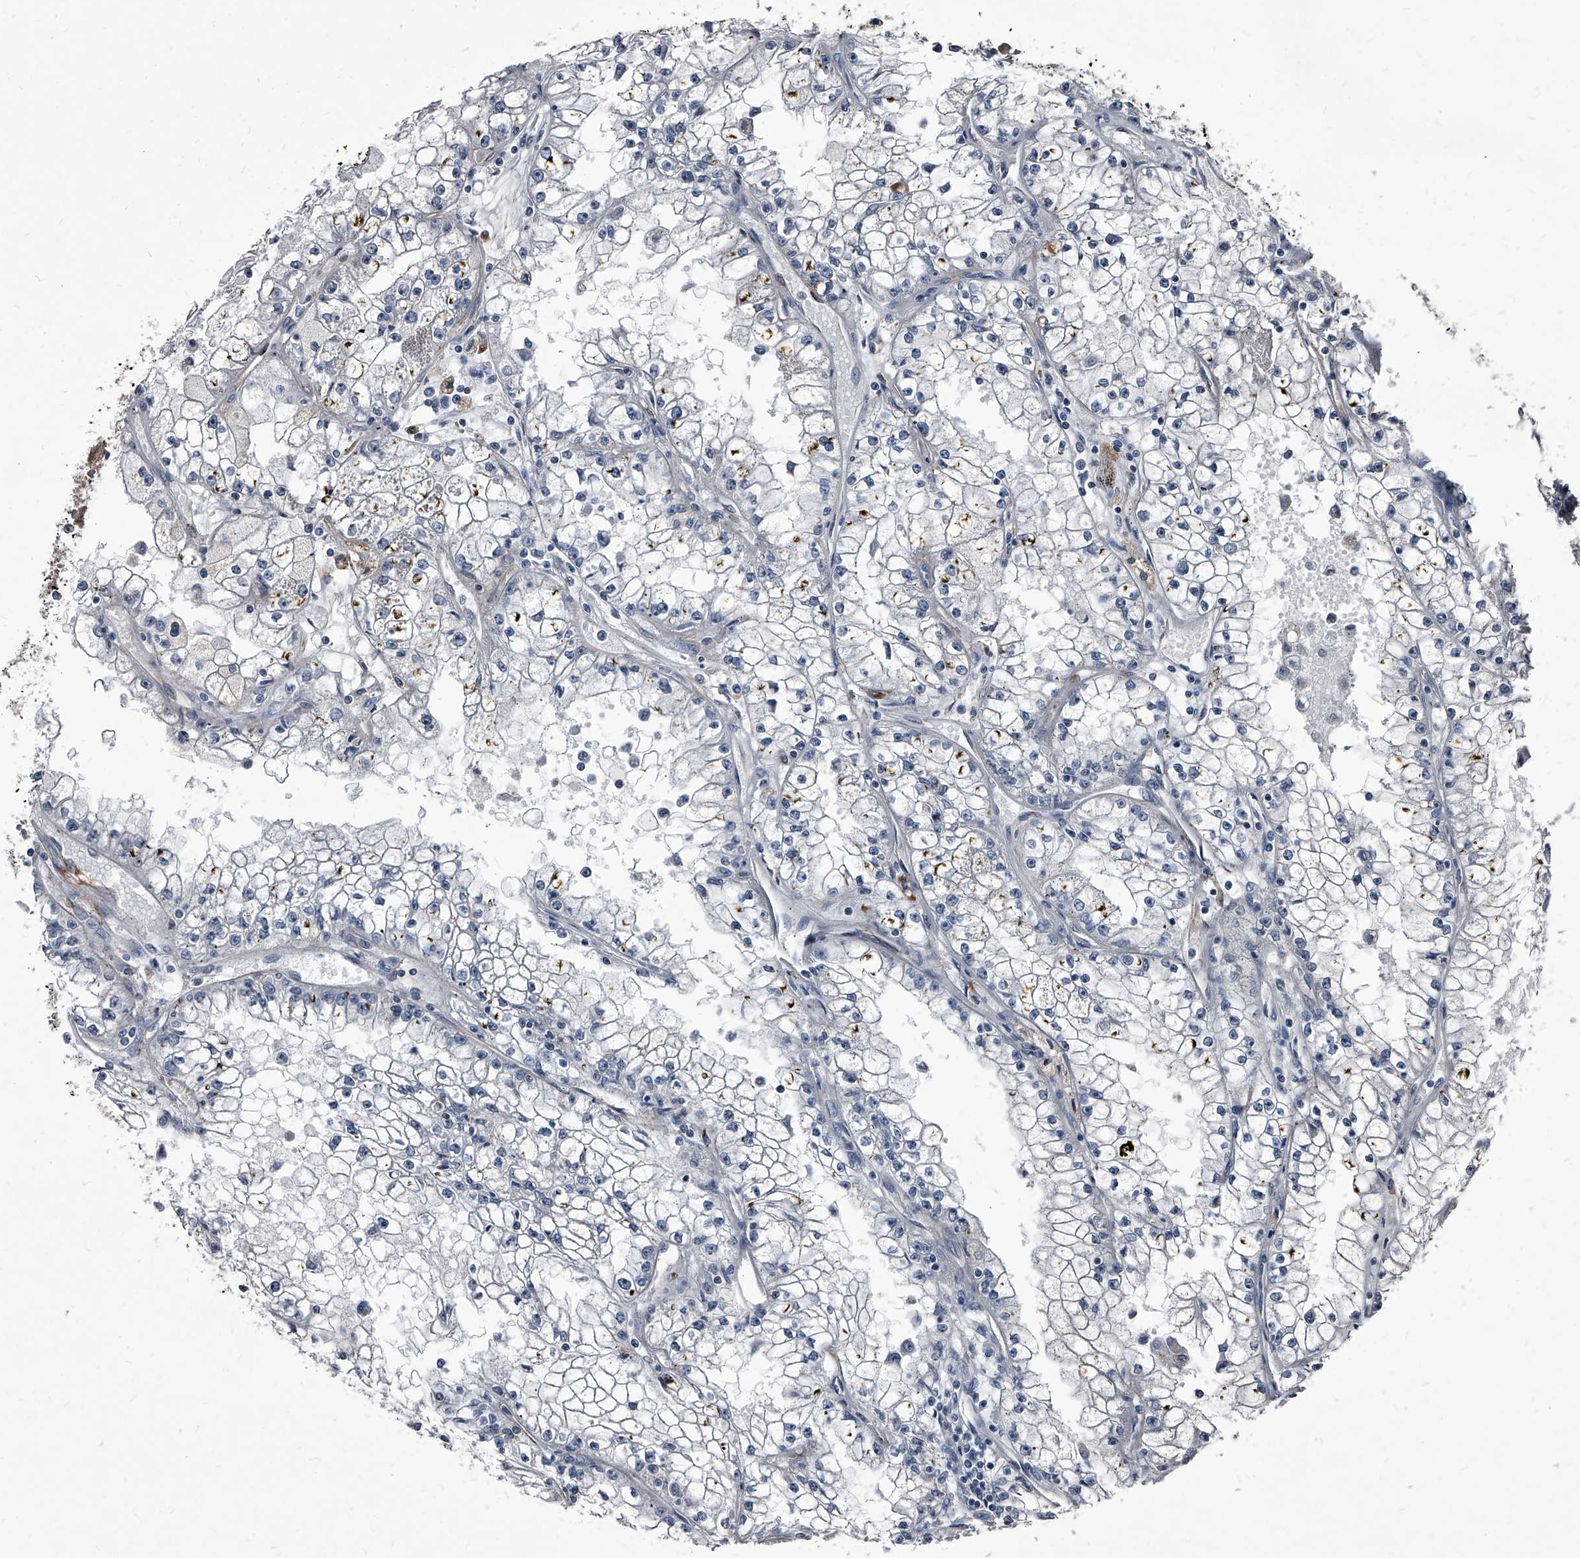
{"staining": {"intensity": "negative", "quantity": "none", "location": "none"}, "tissue": "renal cancer", "cell_type": "Tumor cells", "image_type": "cancer", "snomed": [{"axis": "morphology", "description": "Adenocarcinoma, NOS"}, {"axis": "topography", "description": "Kidney"}], "caption": "A photomicrograph of renal adenocarcinoma stained for a protein reveals no brown staining in tumor cells.", "gene": "PGLYRP3", "patient": {"sex": "male", "age": 56}}